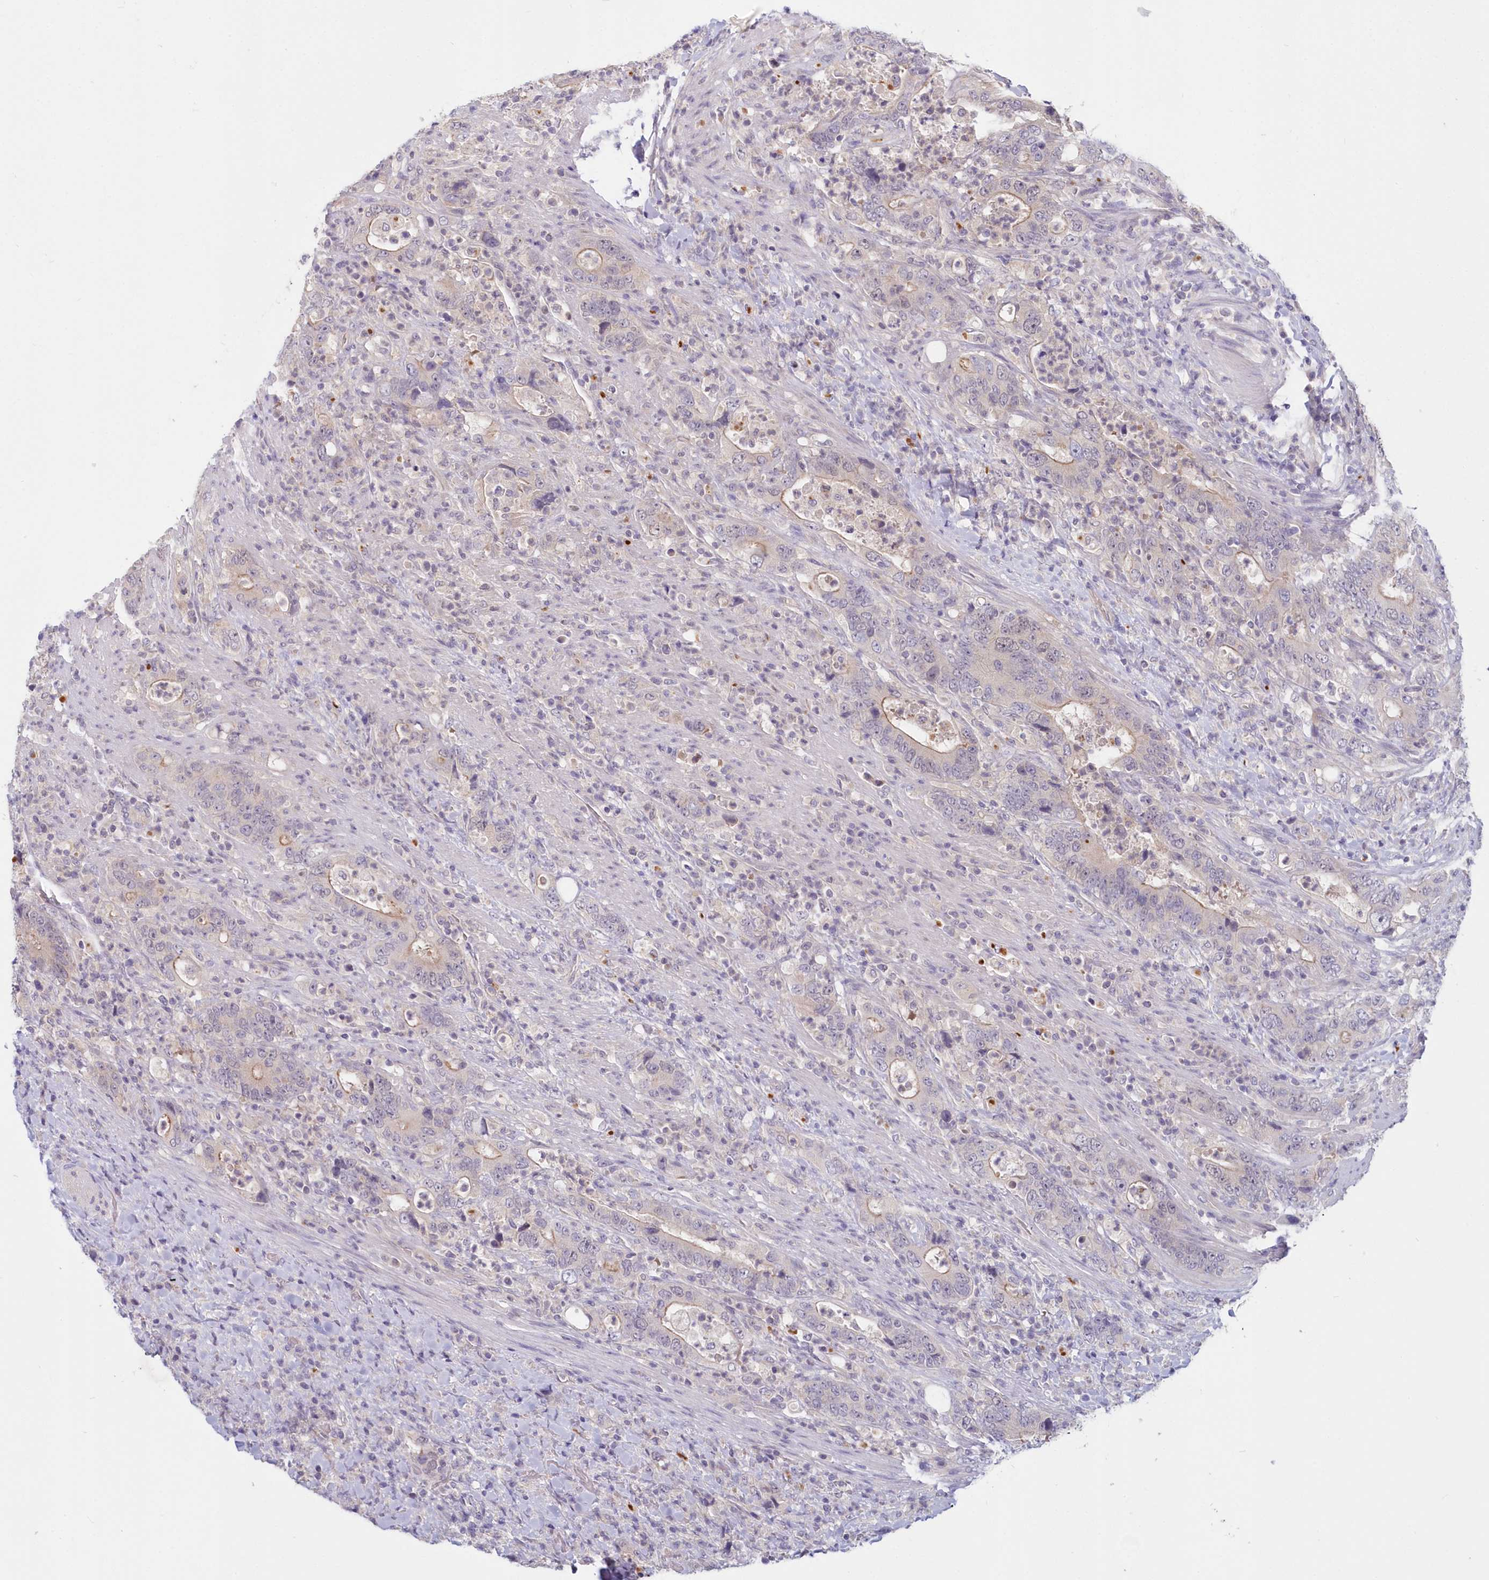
{"staining": {"intensity": "moderate", "quantity": "<25%", "location": "cytoplasmic/membranous"}, "tissue": "colorectal cancer", "cell_type": "Tumor cells", "image_type": "cancer", "snomed": [{"axis": "morphology", "description": "Adenocarcinoma, NOS"}, {"axis": "topography", "description": "Colon"}], "caption": "Immunohistochemical staining of human colorectal cancer (adenocarcinoma) demonstrates low levels of moderate cytoplasmic/membranous staining in approximately <25% of tumor cells.", "gene": "KATNA1", "patient": {"sex": "female", "age": 75}}